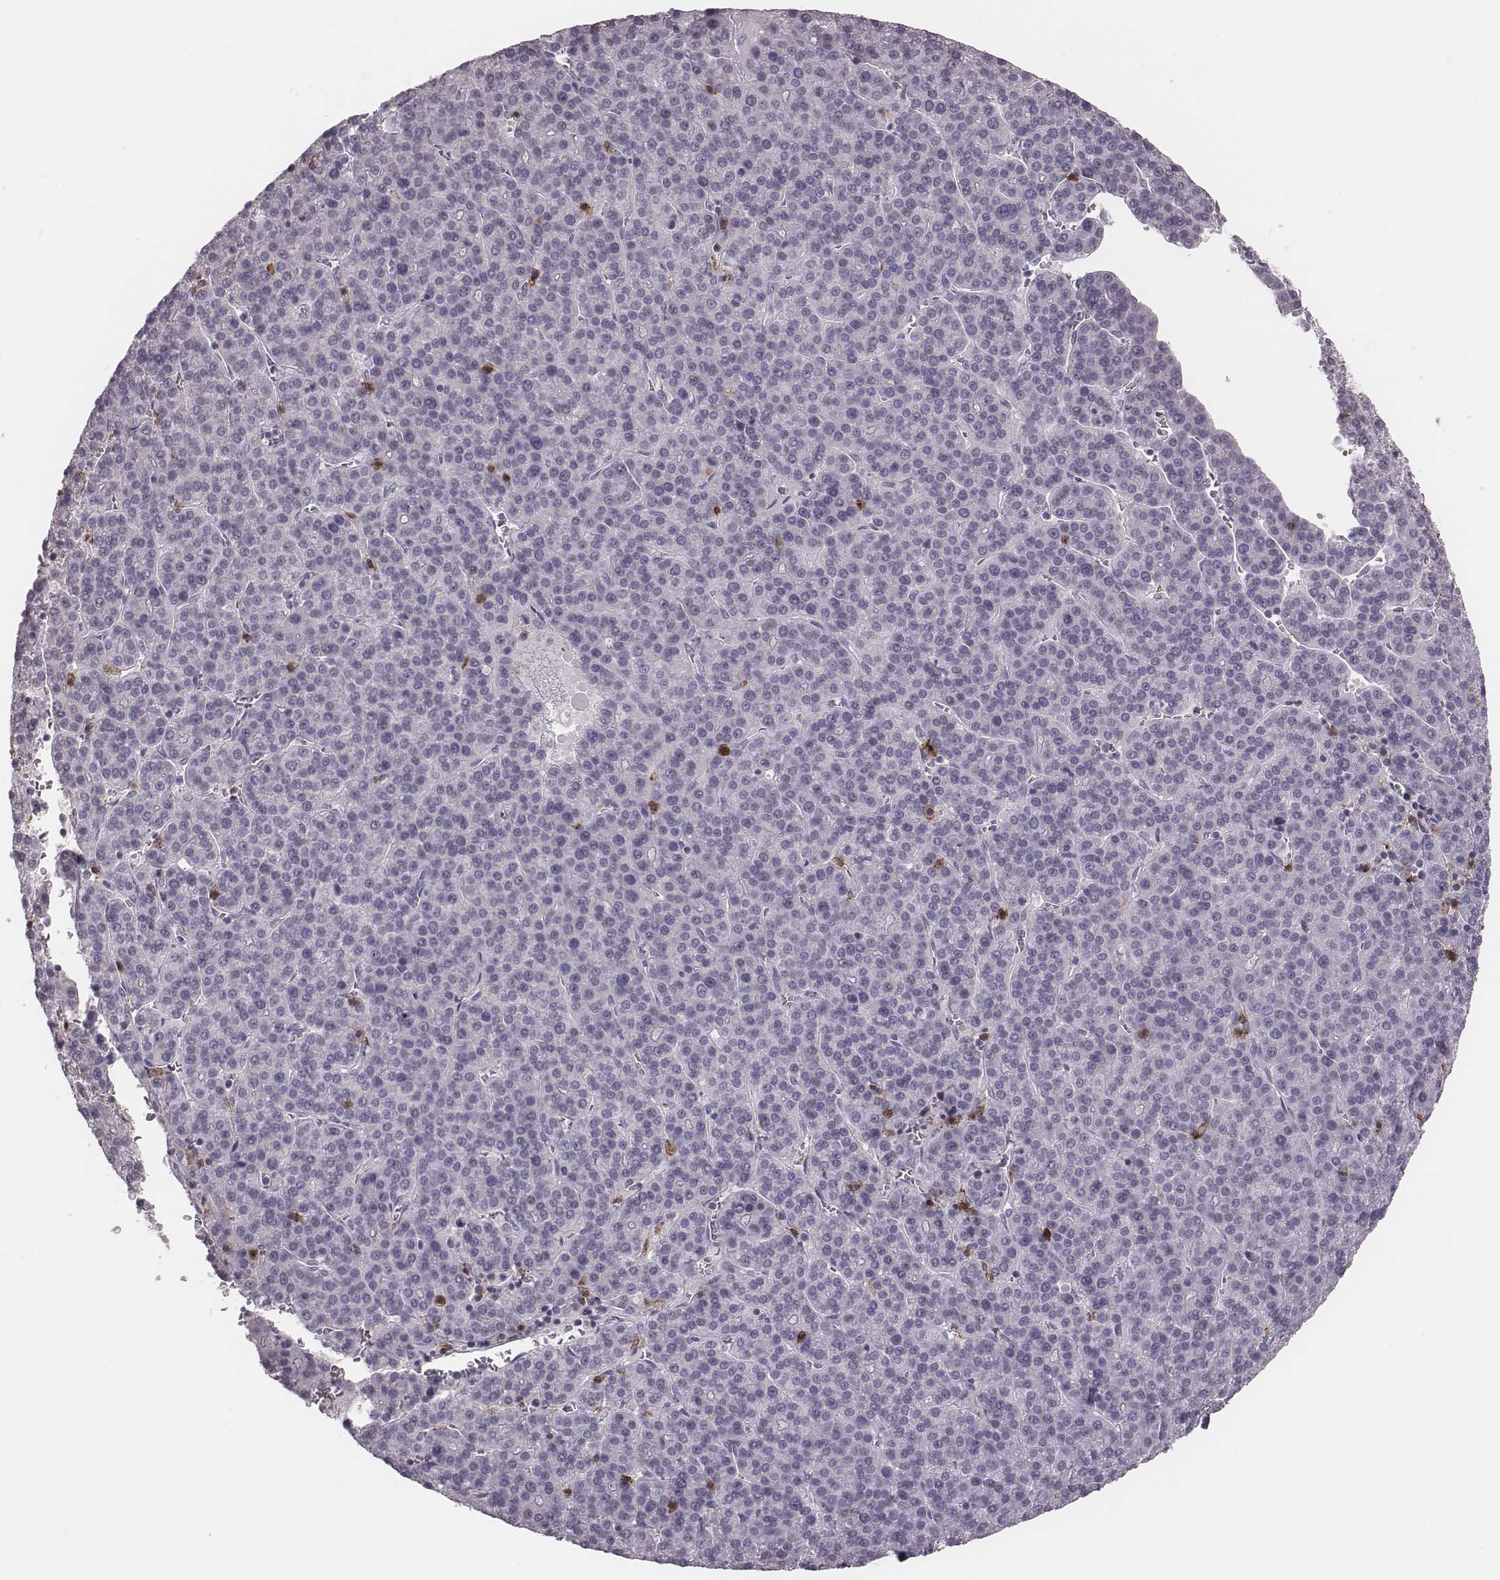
{"staining": {"intensity": "negative", "quantity": "none", "location": "none"}, "tissue": "liver cancer", "cell_type": "Tumor cells", "image_type": "cancer", "snomed": [{"axis": "morphology", "description": "Carcinoma, Hepatocellular, NOS"}, {"axis": "topography", "description": "Liver"}], "caption": "High magnification brightfield microscopy of liver hepatocellular carcinoma stained with DAB (3,3'-diaminobenzidine) (brown) and counterstained with hematoxylin (blue): tumor cells show no significant staining. Brightfield microscopy of immunohistochemistry stained with DAB (brown) and hematoxylin (blue), captured at high magnification.", "gene": "PDCD1", "patient": {"sex": "female", "age": 58}}